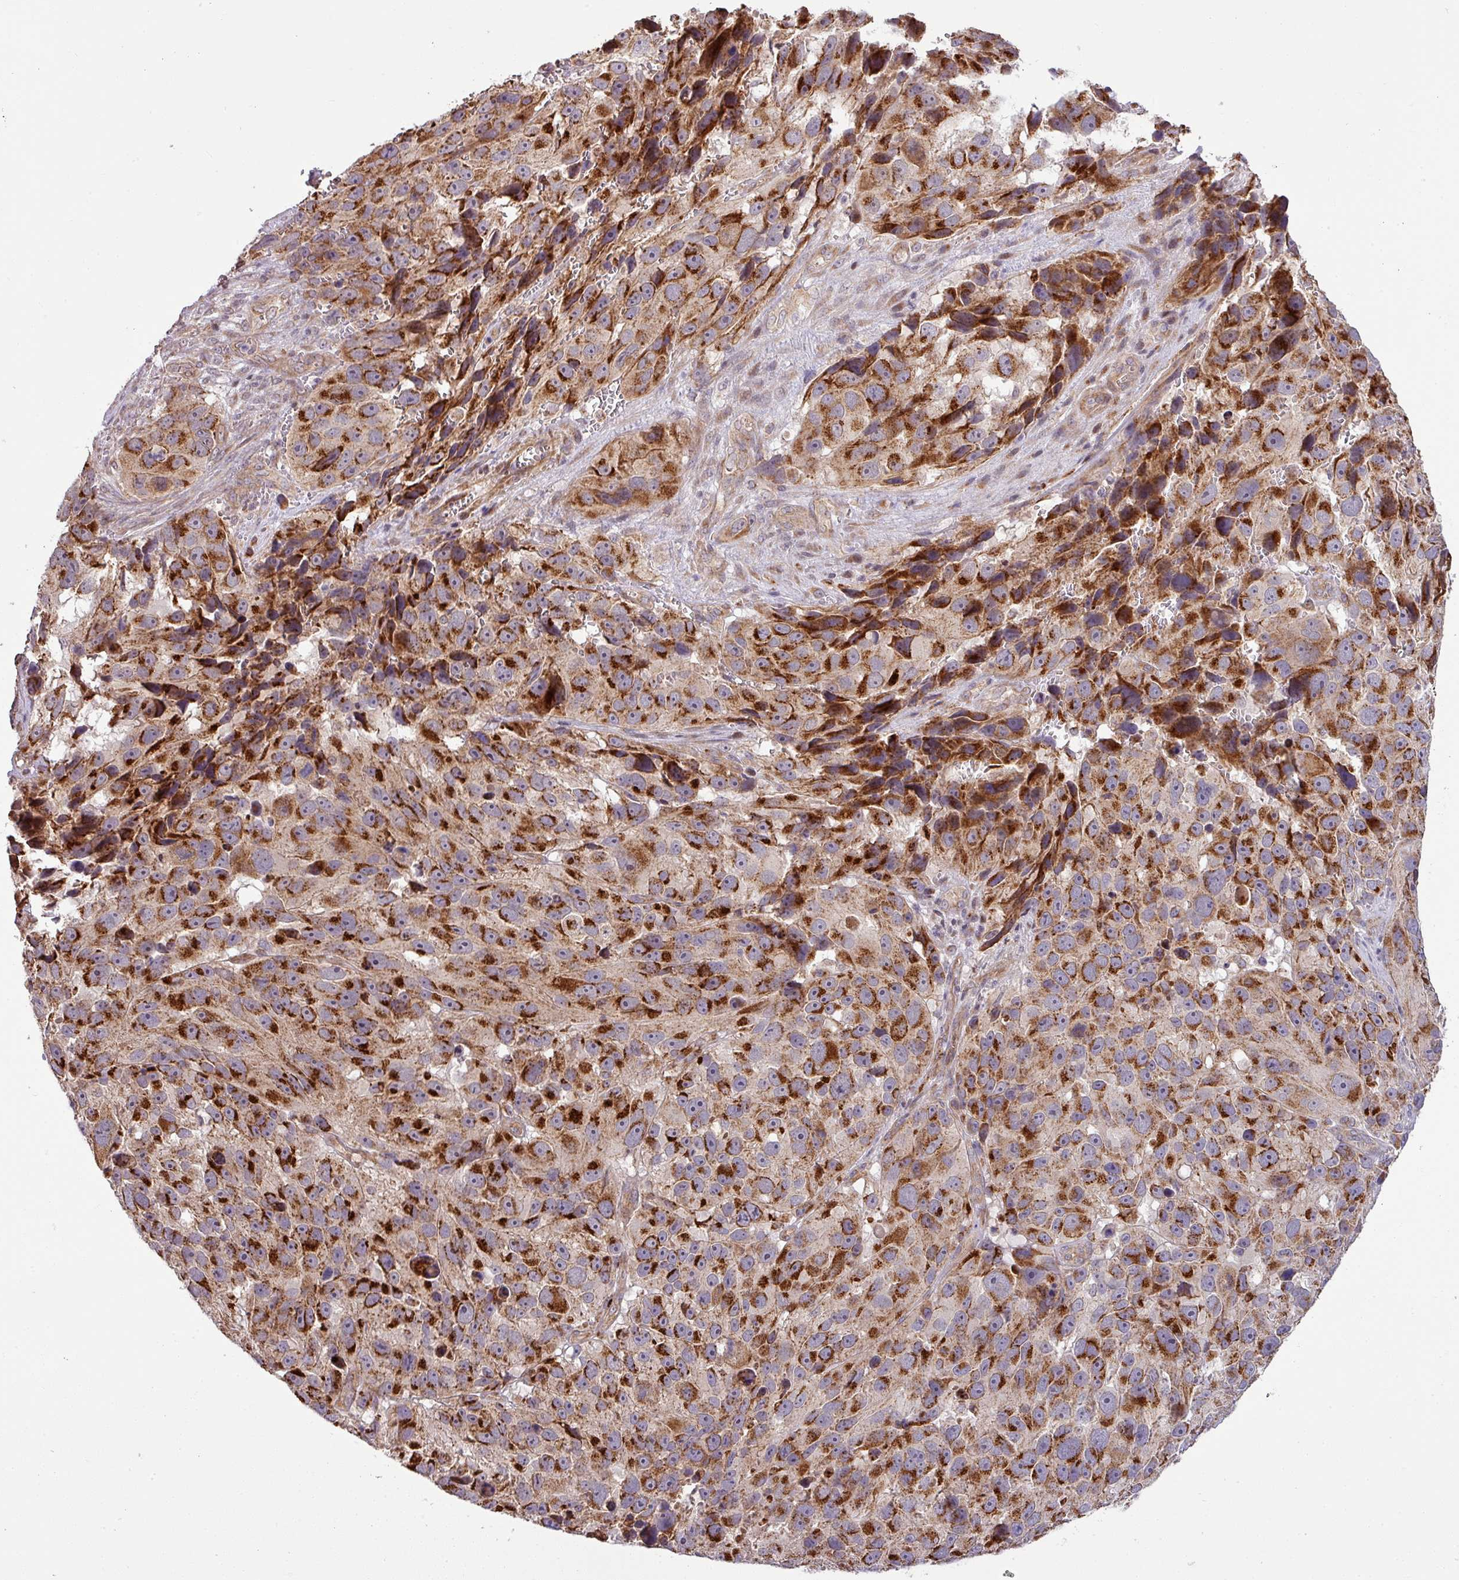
{"staining": {"intensity": "strong", "quantity": ">75%", "location": "cytoplasmic/membranous"}, "tissue": "melanoma", "cell_type": "Tumor cells", "image_type": "cancer", "snomed": [{"axis": "morphology", "description": "Malignant melanoma, NOS"}, {"axis": "topography", "description": "Skin"}], "caption": "Immunohistochemistry image of neoplastic tissue: human malignant melanoma stained using immunohistochemistry demonstrates high levels of strong protein expression localized specifically in the cytoplasmic/membranous of tumor cells, appearing as a cytoplasmic/membranous brown color.", "gene": "TIMMDC1", "patient": {"sex": "male", "age": 84}}